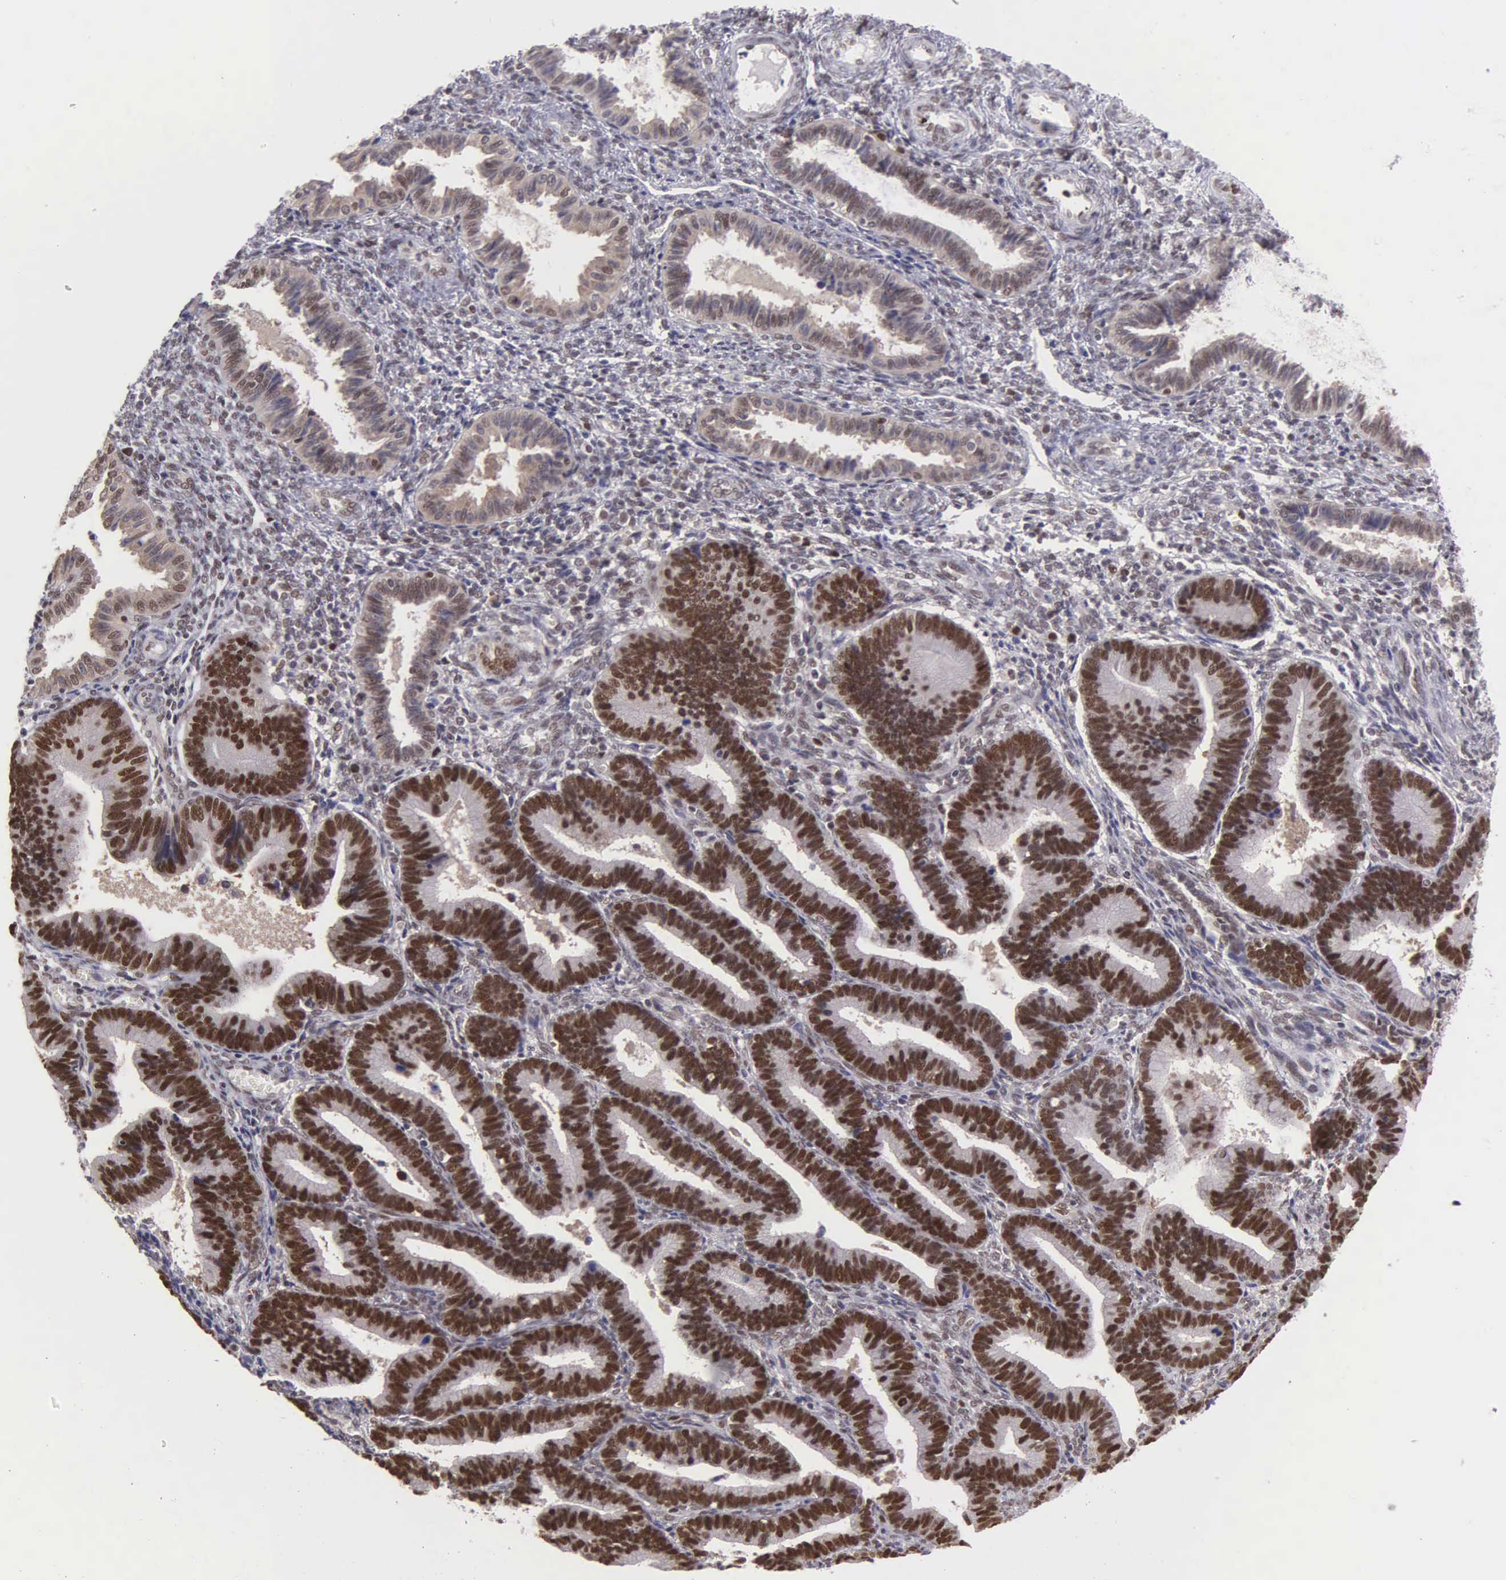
{"staining": {"intensity": "moderate", "quantity": "25%-75%", "location": "nuclear"}, "tissue": "endometrium", "cell_type": "Cells in endometrial stroma", "image_type": "normal", "snomed": [{"axis": "morphology", "description": "Normal tissue, NOS"}, {"axis": "topography", "description": "Endometrium"}], "caption": "Brown immunohistochemical staining in unremarkable endometrium demonstrates moderate nuclear expression in about 25%-75% of cells in endometrial stroma. The protein of interest is stained brown, and the nuclei are stained in blue (DAB (3,3'-diaminobenzidine) IHC with brightfield microscopy, high magnification).", "gene": "UBR7", "patient": {"sex": "female", "age": 36}}